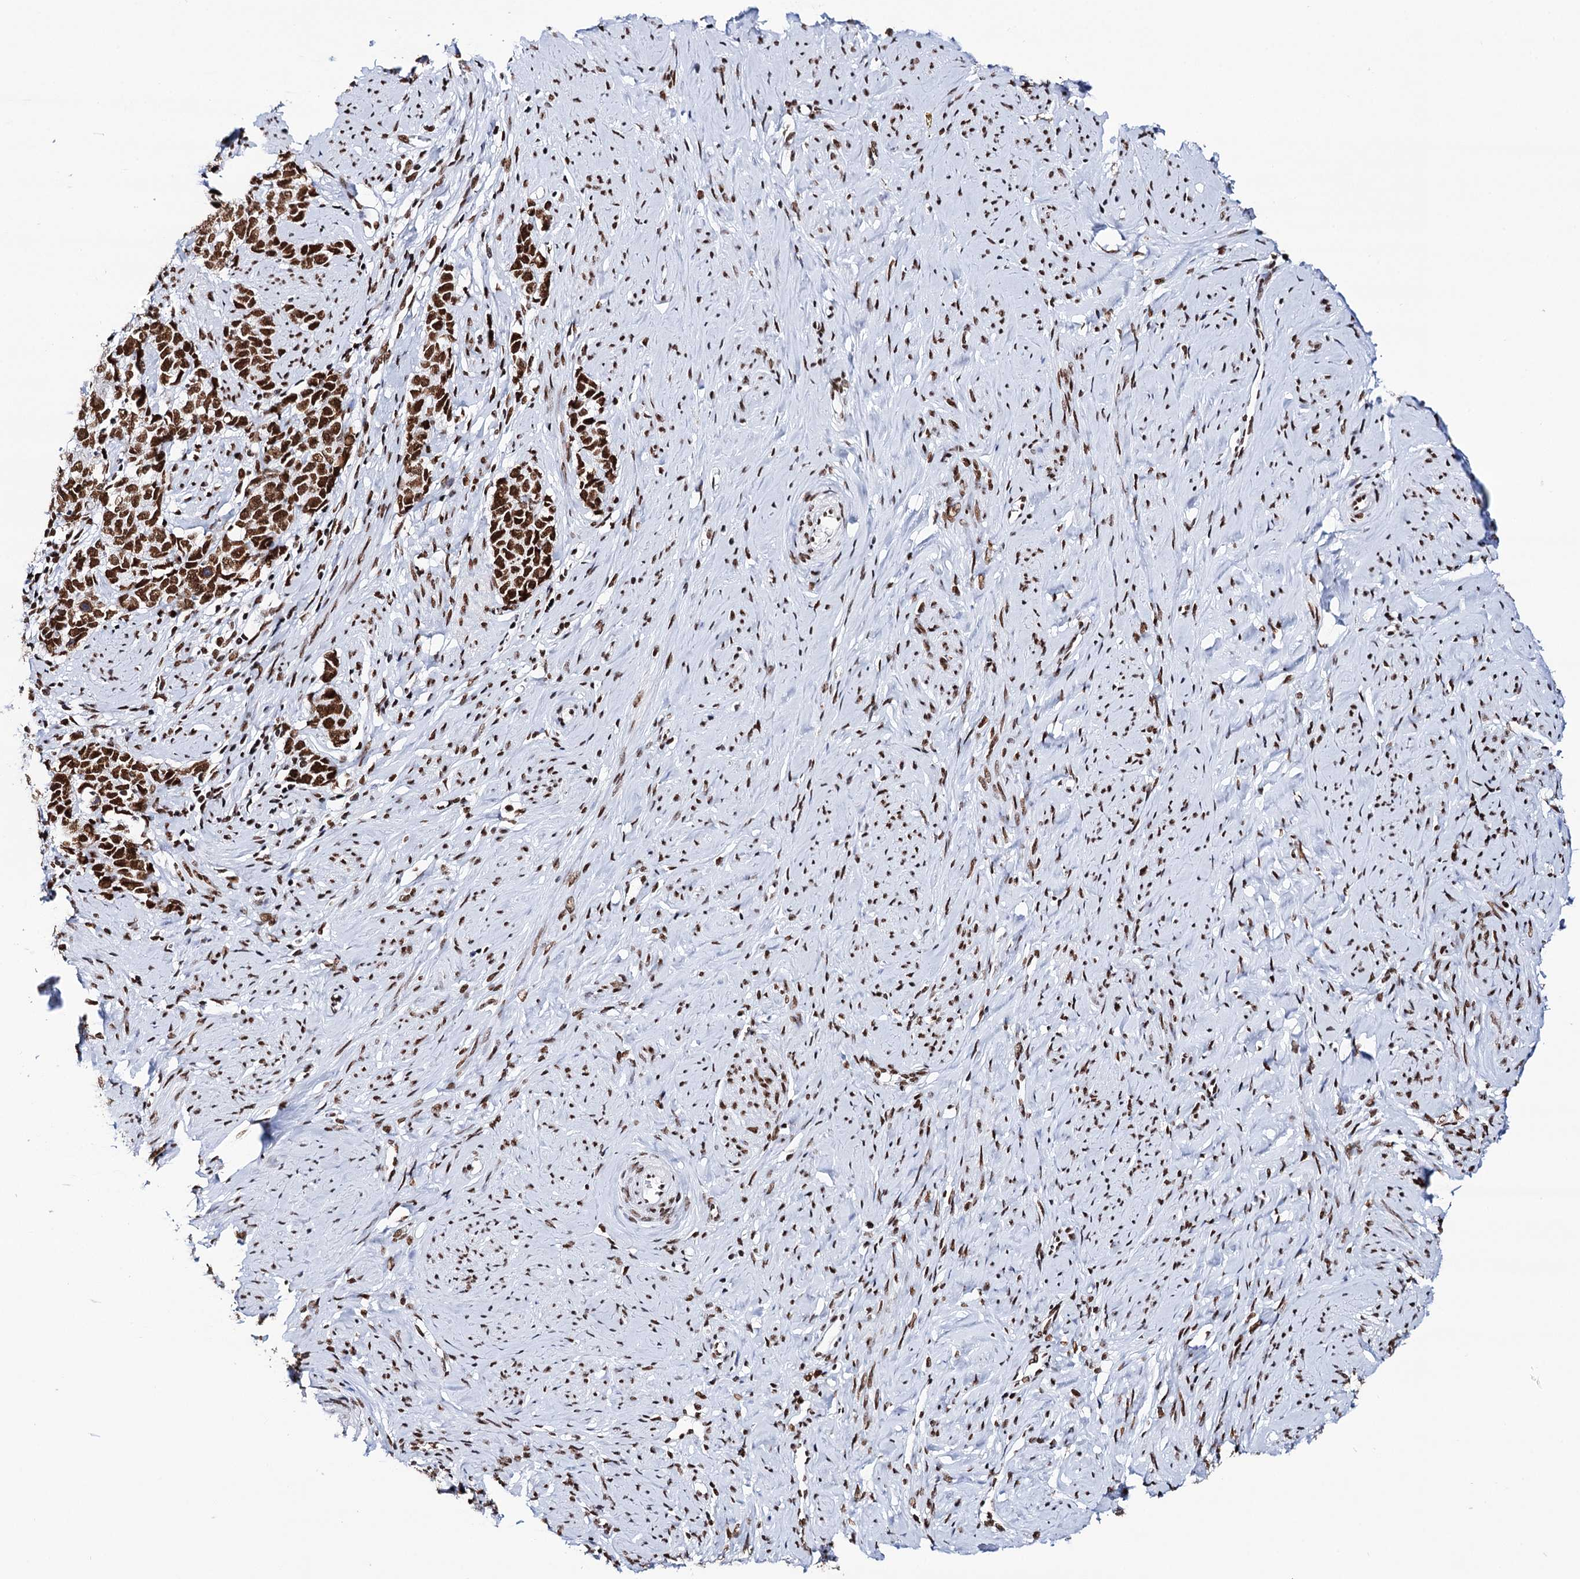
{"staining": {"intensity": "strong", "quantity": ">75%", "location": "nuclear"}, "tissue": "cervical cancer", "cell_type": "Tumor cells", "image_type": "cancer", "snomed": [{"axis": "morphology", "description": "Squamous cell carcinoma, NOS"}, {"axis": "topography", "description": "Cervix"}], "caption": "Strong nuclear protein staining is seen in about >75% of tumor cells in squamous cell carcinoma (cervical).", "gene": "MATR3", "patient": {"sex": "female", "age": 63}}